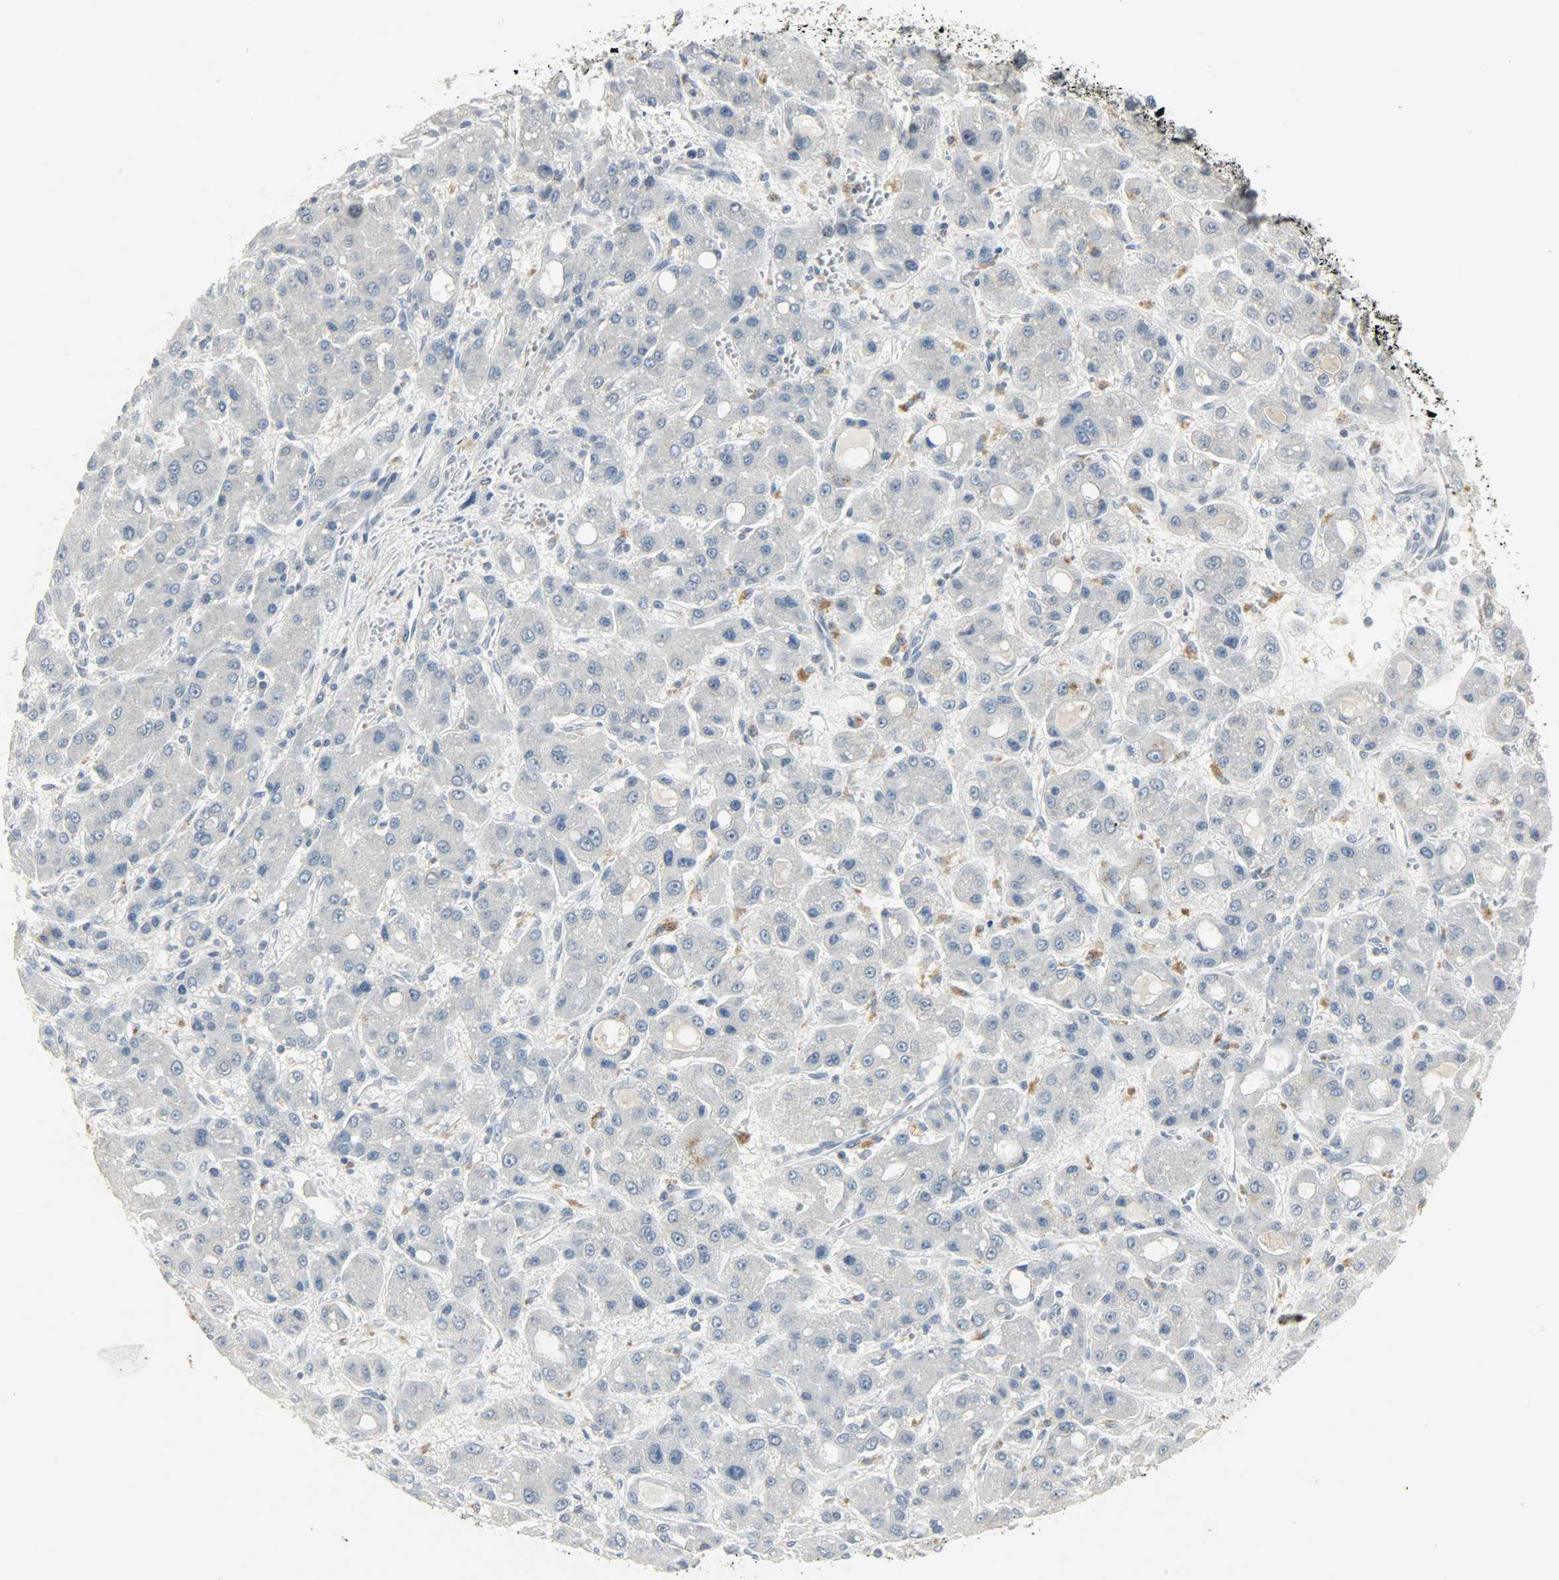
{"staining": {"intensity": "negative", "quantity": "none", "location": "none"}, "tissue": "liver cancer", "cell_type": "Tumor cells", "image_type": "cancer", "snomed": [{"axis": "morphology", "description": "Carcinoma, Hepatocellular, NOS"}, {"axis": "topography", "description": "Liver"}], "caption": "A high-resolution micrograph shows immunohistochemistry staining of hepatocellular carcinoma (liver), which shows no significant expression in tumor cells.", "gene": "CAMK4", "patient": {"sex": "male", "age": 55}}